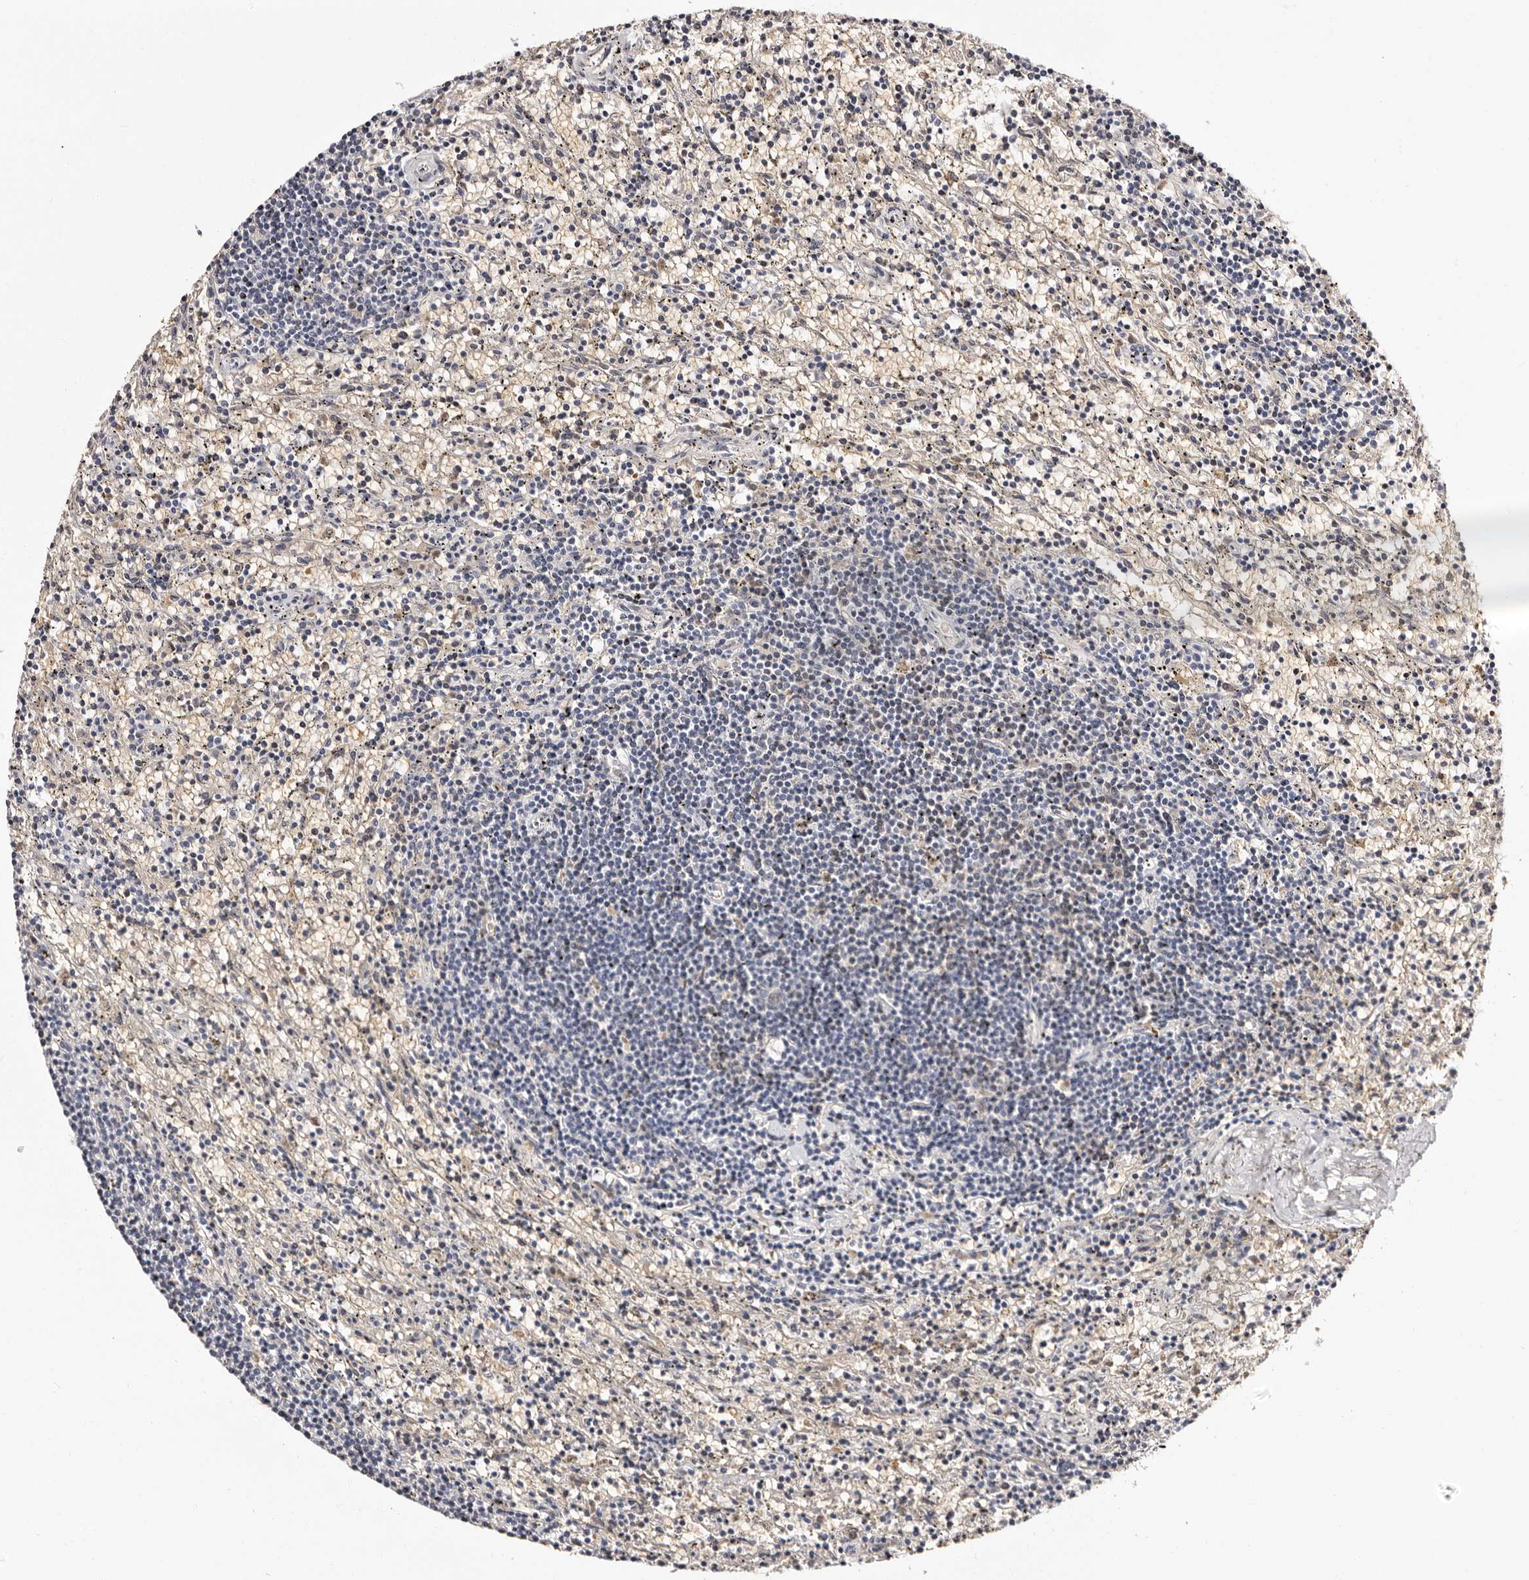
{"staining": {"intensity": "negative", "quantity": "none", "location": "none"}, "tissue": "lymphoma", "cell_type": "Tumor cells", "image_type": "cancer", "snomed": [{"axis": "morphology", "description": "Malignant lymphoma, non-Hodgkin's type, Low grade"}, {"axis": "topography", "description": "Spleen"}], "caption": "High magnification brightfield microscopy of lymphoma stained with DAB (brown) and counterstained with hematoxylin (blue): tumor cells show no significant positivity.", "gene": "BPGM", "patient": {"sex": "male", "age": 76}}